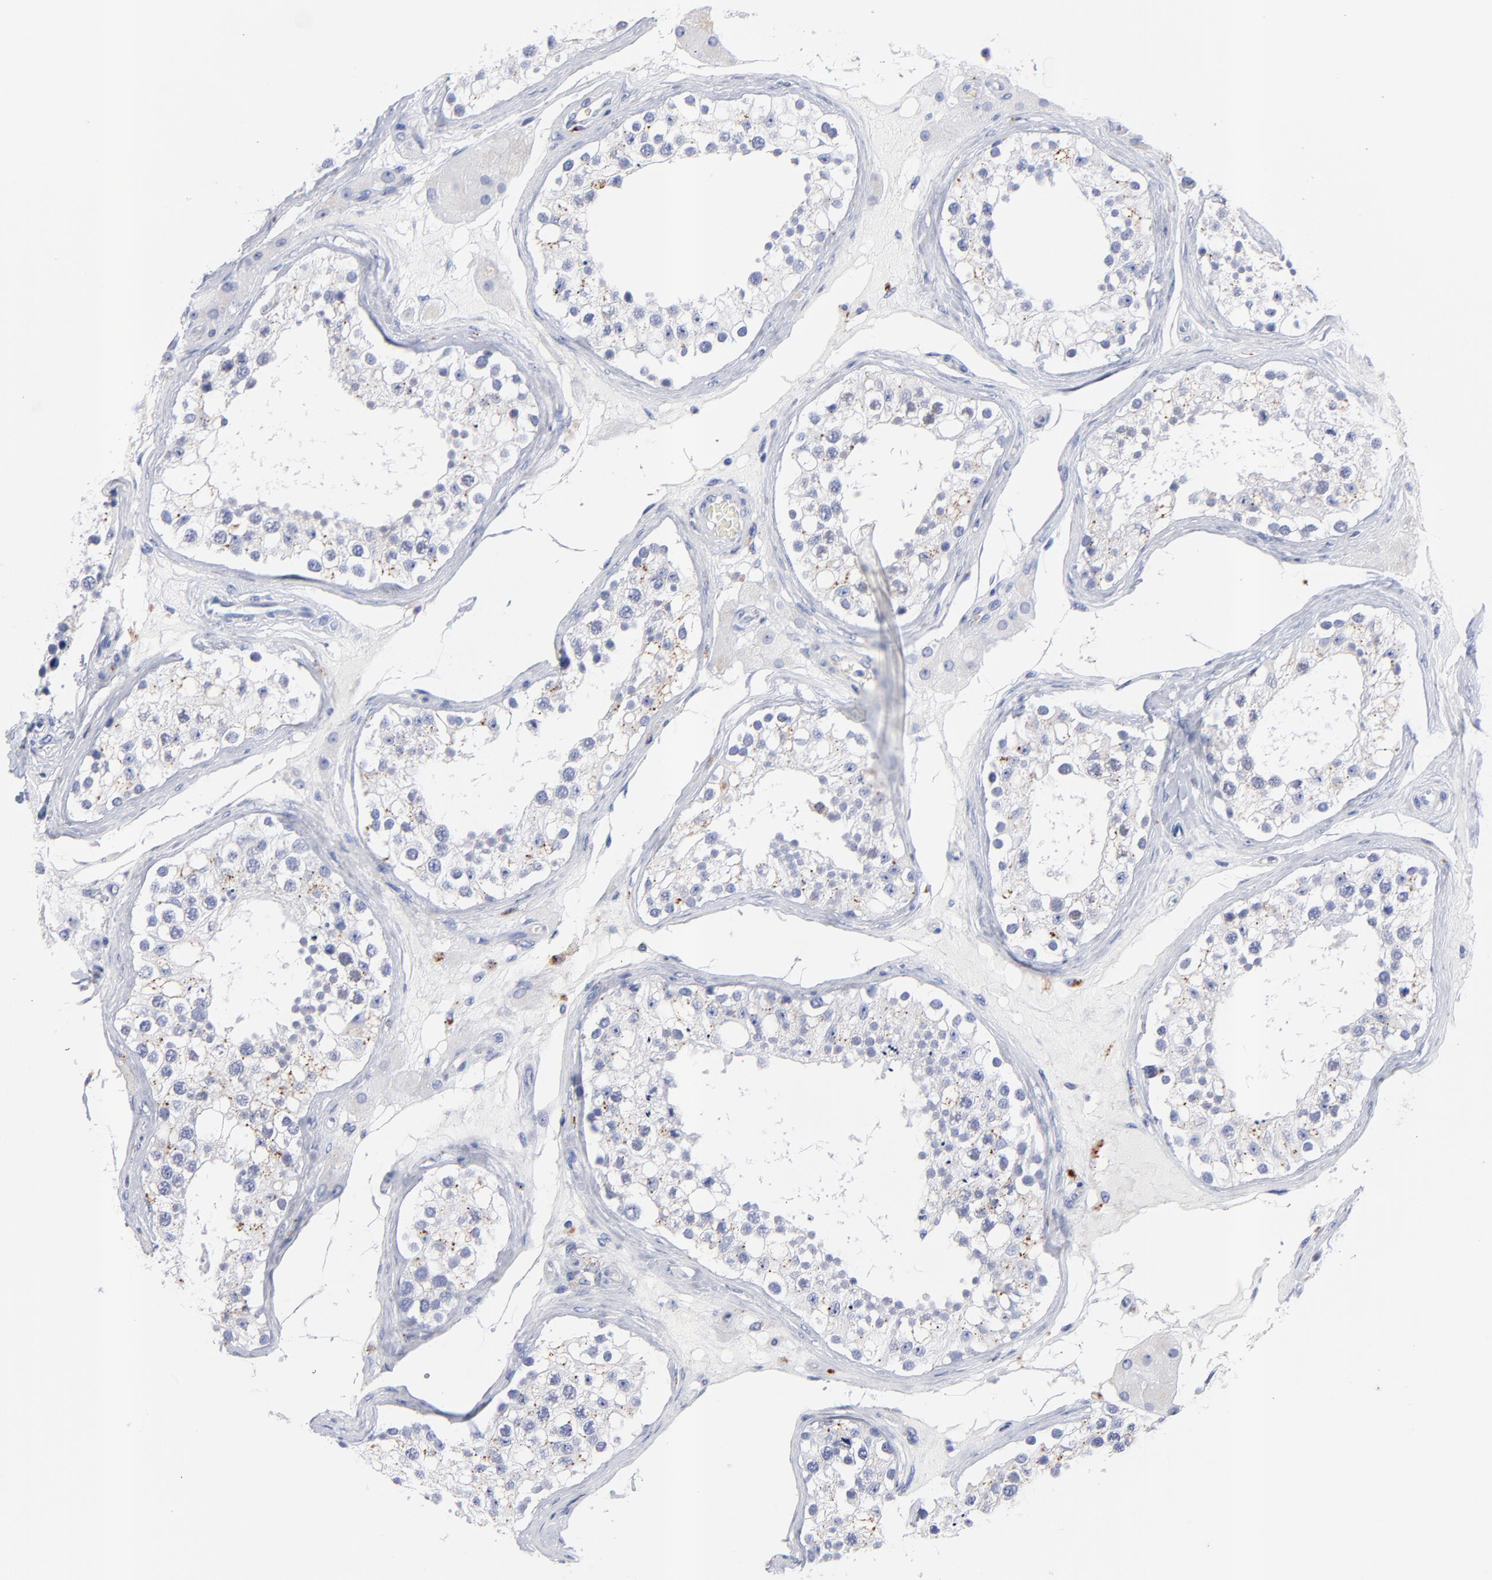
{"staining": {"intensity": "moderate", "quantity": "25%-75%", "location": "cytoplasmic/membranous"}, "tissue": "testis", "cell_type": "Cells in seminiferous ducts", "image_type": "normal", "snomed": [{"axis": "morphology", "description": "Normal tissue, NOS"}, {"axis": "topography", "description": "Testis"}], "caption": "Protein expression analysis of benign human testis reveals moderate cytoplasmic/membranous positivity in about 25%-75% of cells in seminiferous ducts. The staining is performed using DAB brown chromogen to label protein expression. The nuclei are counter-stained blue using hematoxylin.", "gene": "CPVL", "patient": {"sex": "male", "age": 68}}